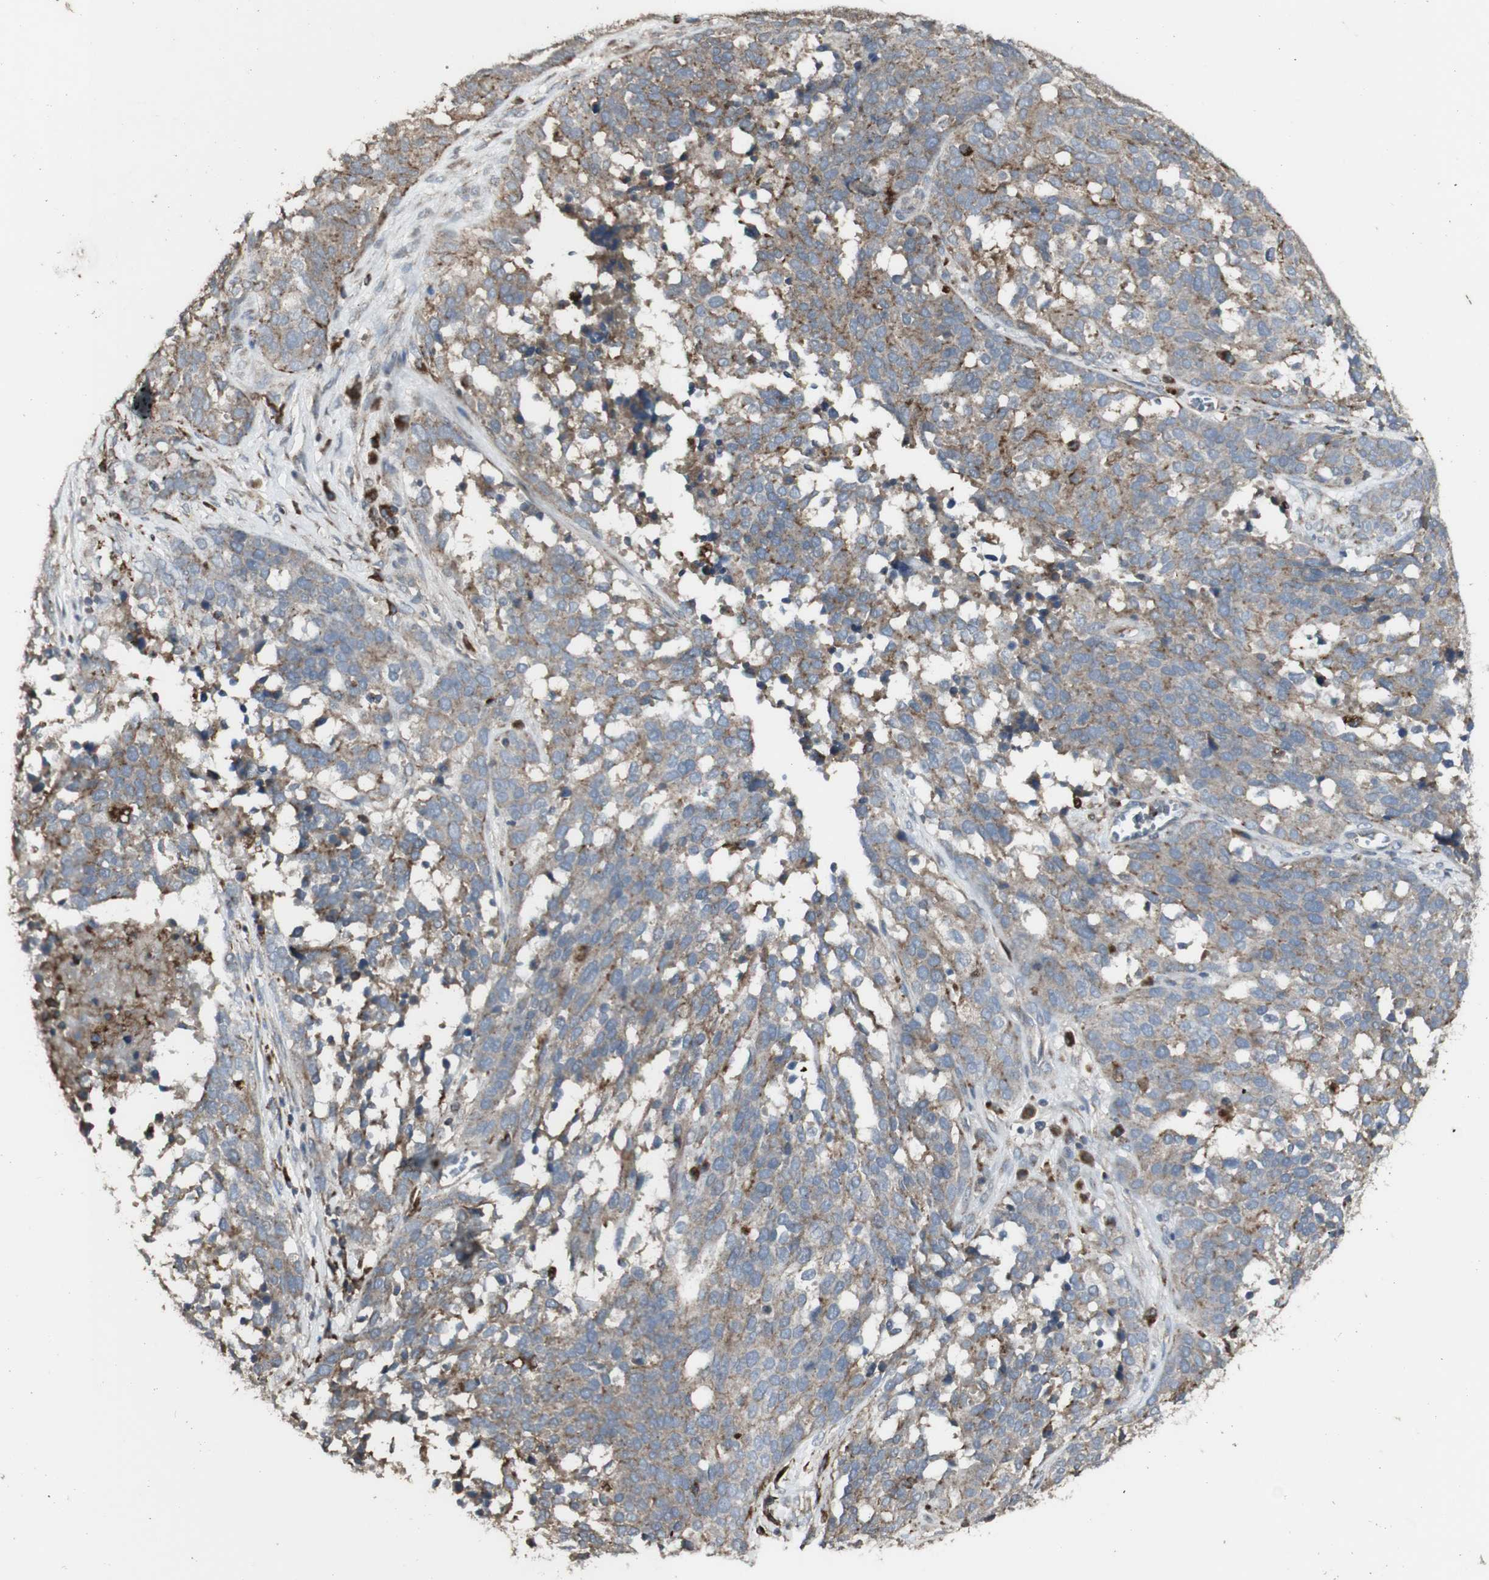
{"staining": {"intensity": "negative", "quantity": "none", "location": "none"}, "tissue": "ovarian cancer", "cell_type": "Tumor cells", "image_type": "cancer", "snomed": [{"axis": "morphology", "description": "Cystadenocarcinoma, serous, NOS"}, {"axis": "topography", "description": "Ovary"}], "caption": "A photomicrograph of human ovarian serous cystadenocarcinoma is negative for staining in tumor cells.", "gene": "ATP6V1E1", "patient": {"sex": "female", "age": 44}}